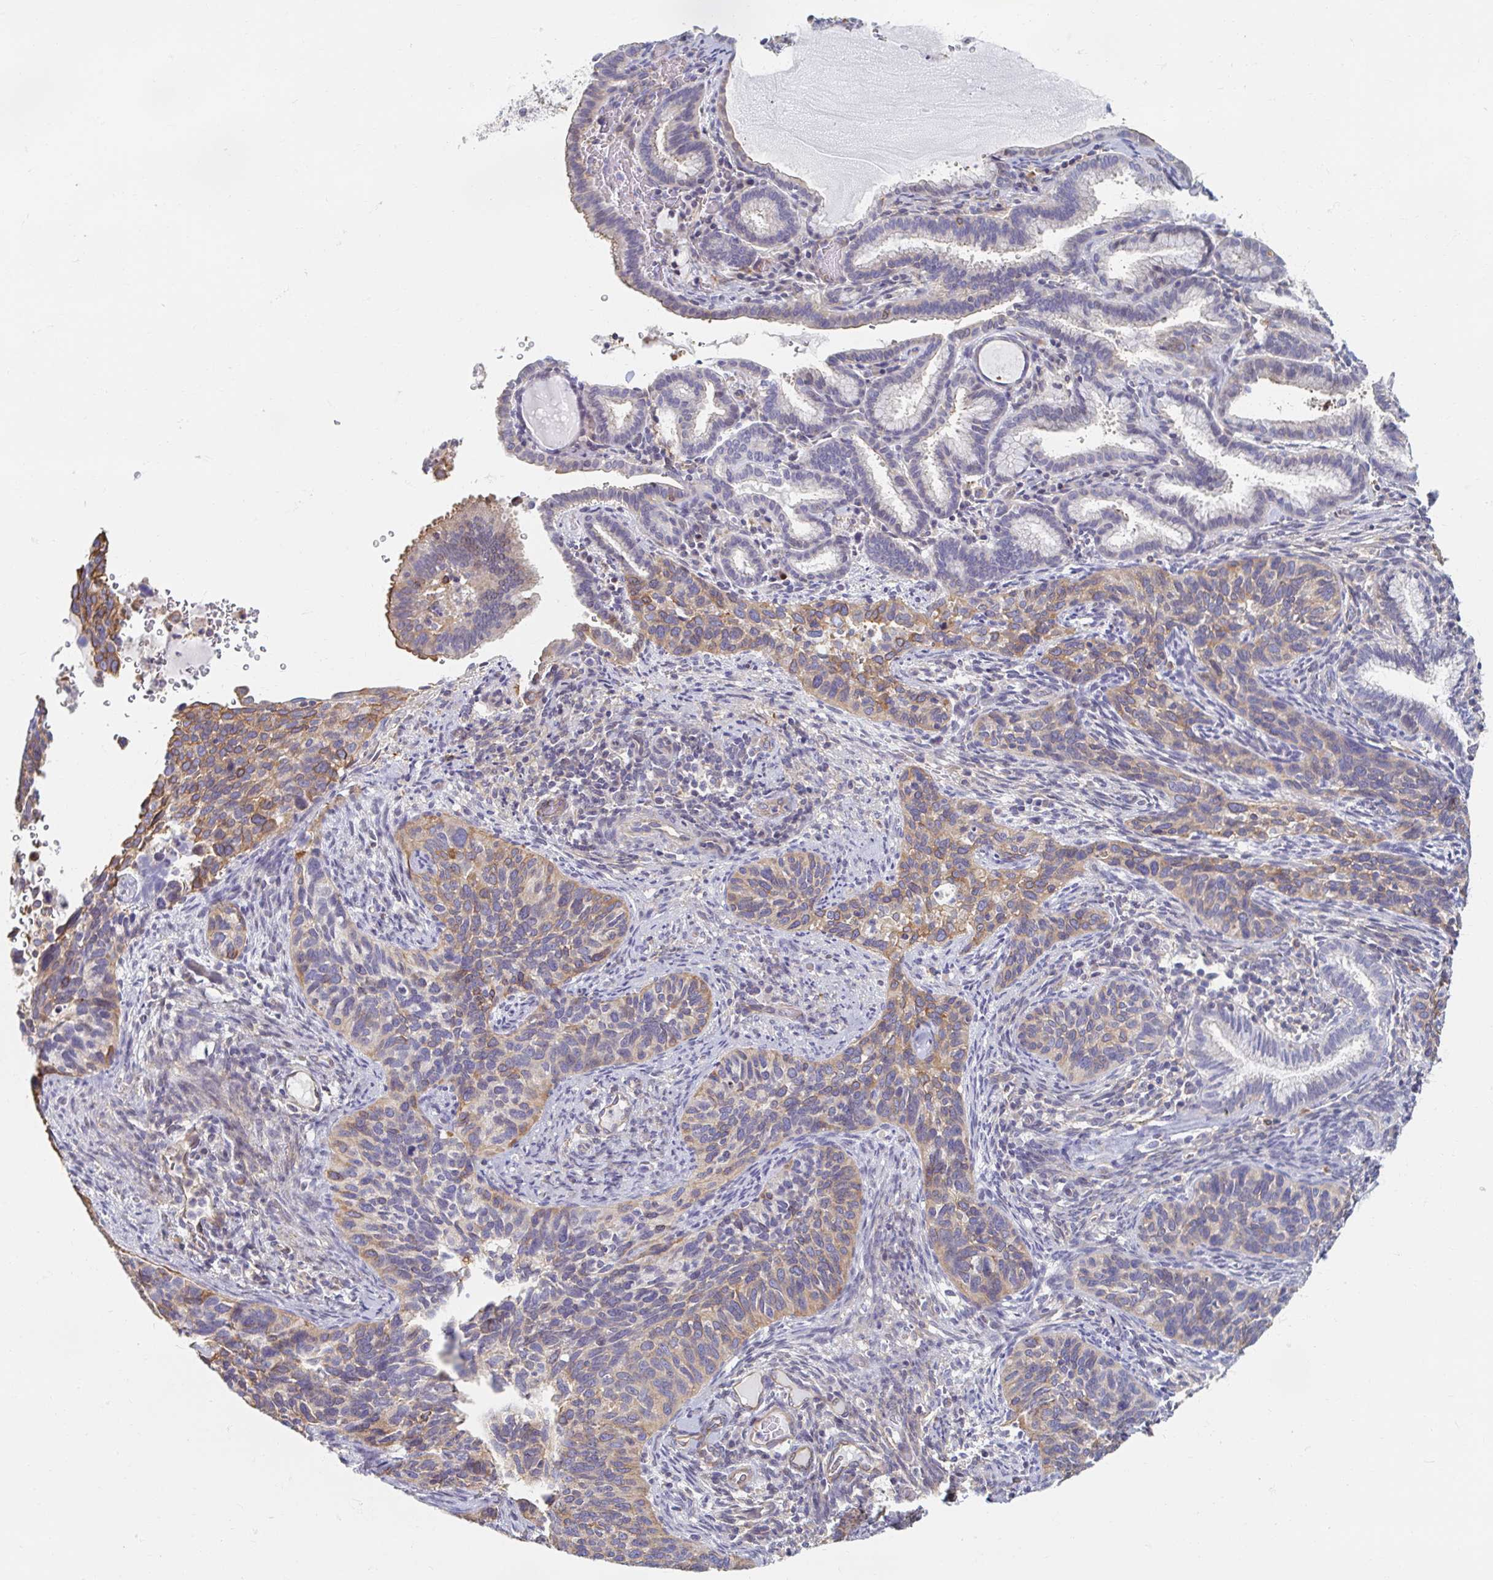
{"staining": {"intensity": "moderate", "quantity": "25%-75%", "location": "cytoplasmic/membranous"}, "tissue": "cervical cancer", "cell_type": "Tumor cells", "image_type": "cancer", "snomed": [{"axis": "morphology", "description": "Squamous cell carcinoma, NOS"}, {"axis": "topography", "description": "Cervix"}], "caption": "Cervical cancer stained for a protein (brown) demonstrates moderate cytoplasmic/membranous positive expression in about 25%-75% of tumor cells.", "gene": "MYLK2", "patient": {"sex": "female", "age": 51}}